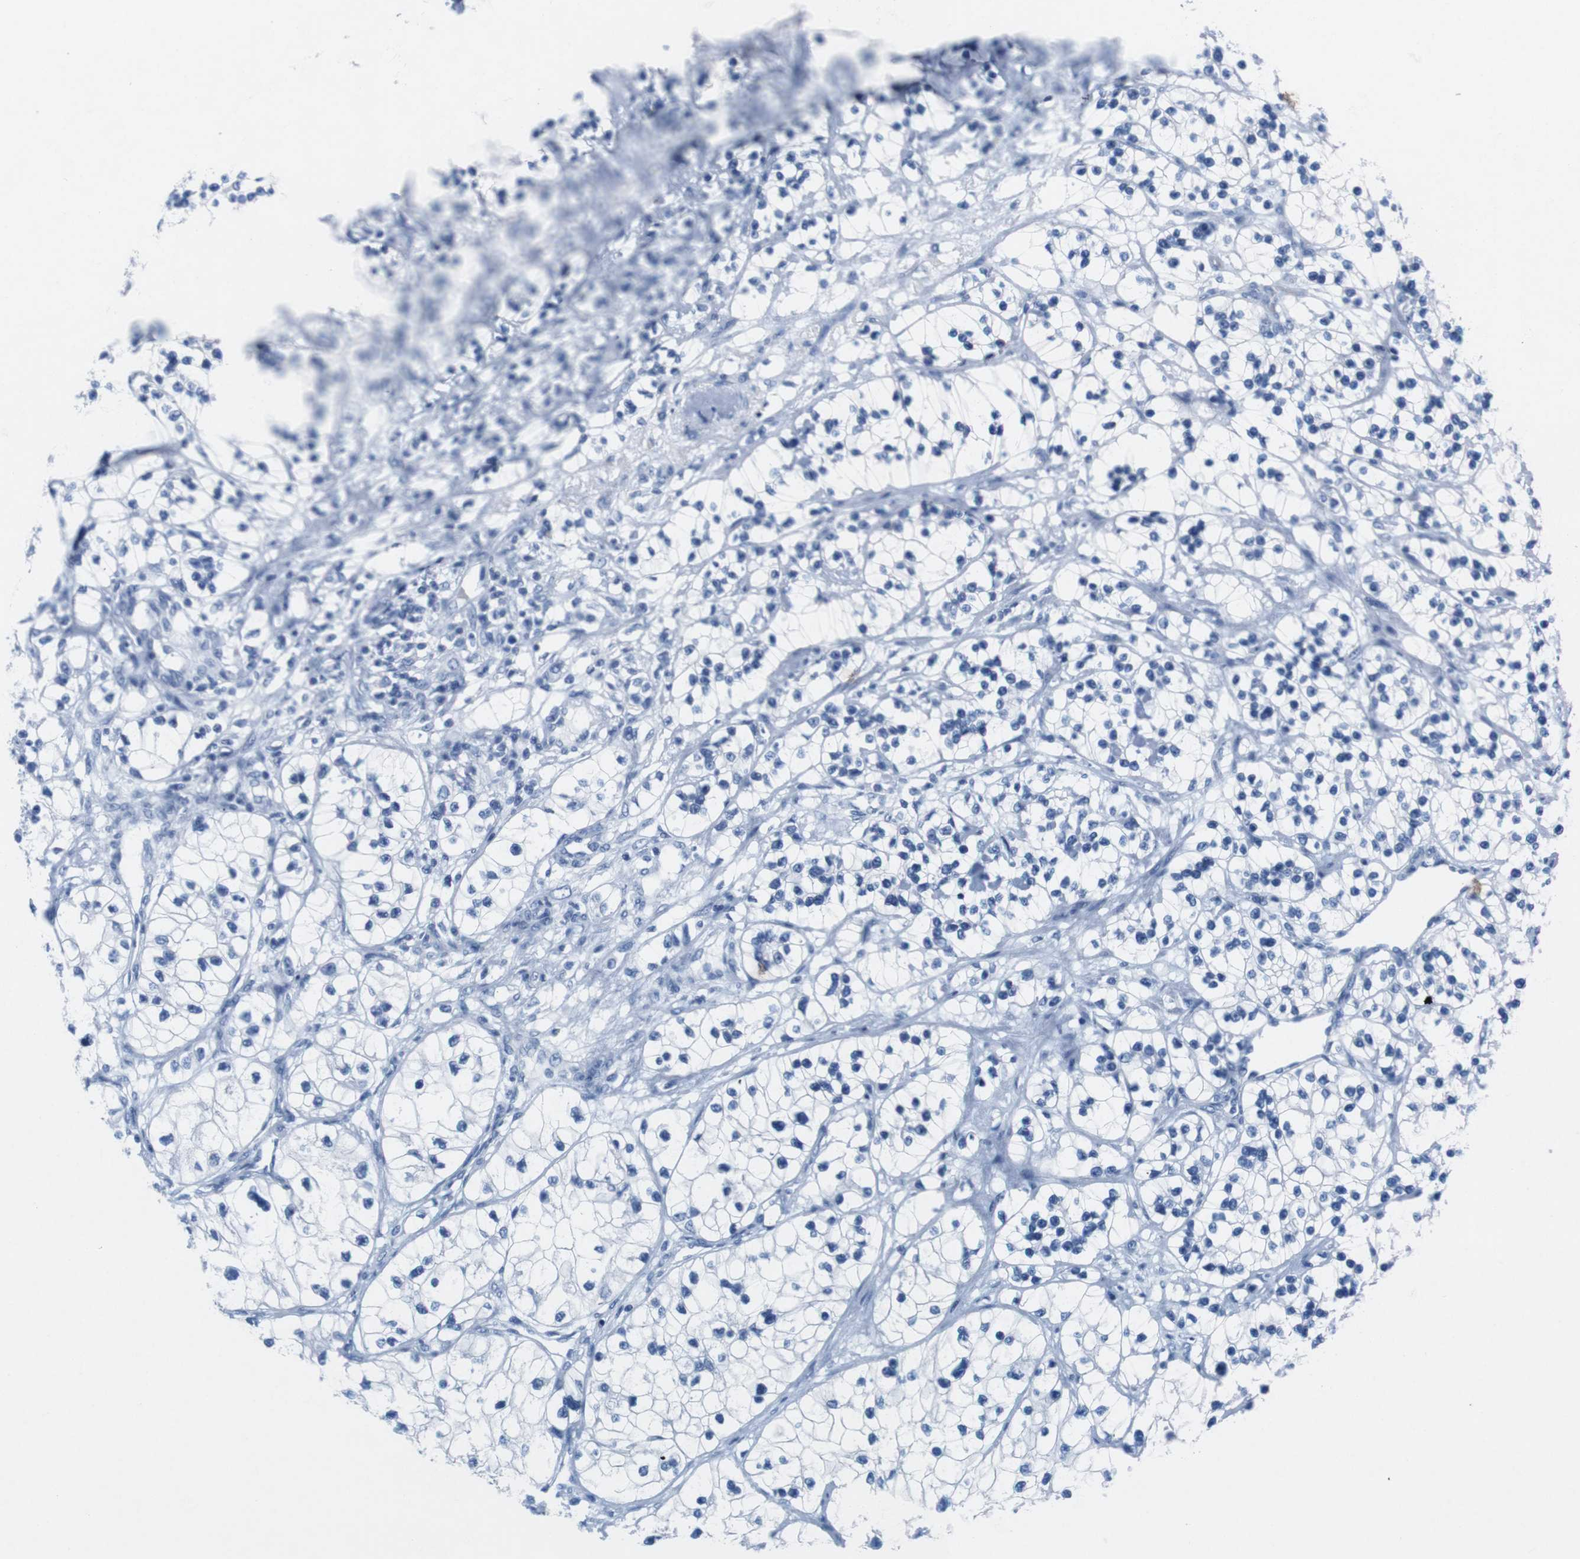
{"staining": {"intensity": "negative", "quantity": "none", "location": "none"}, "tissue": "renal cancer", "cell_type": "Tumor cells", "image_type": "cancer", "snomed": [{"axis": "morphology", "description": "Adenocarcinoma, NOS"}, {"axis": "topography", "description": "Kidney"}], "caption": "Micrograph shows no protein positivity in tumor cells of renal cancer tissue.", "gene": "CYP2C9", "patient": {"sex": "female", "age": 57}}